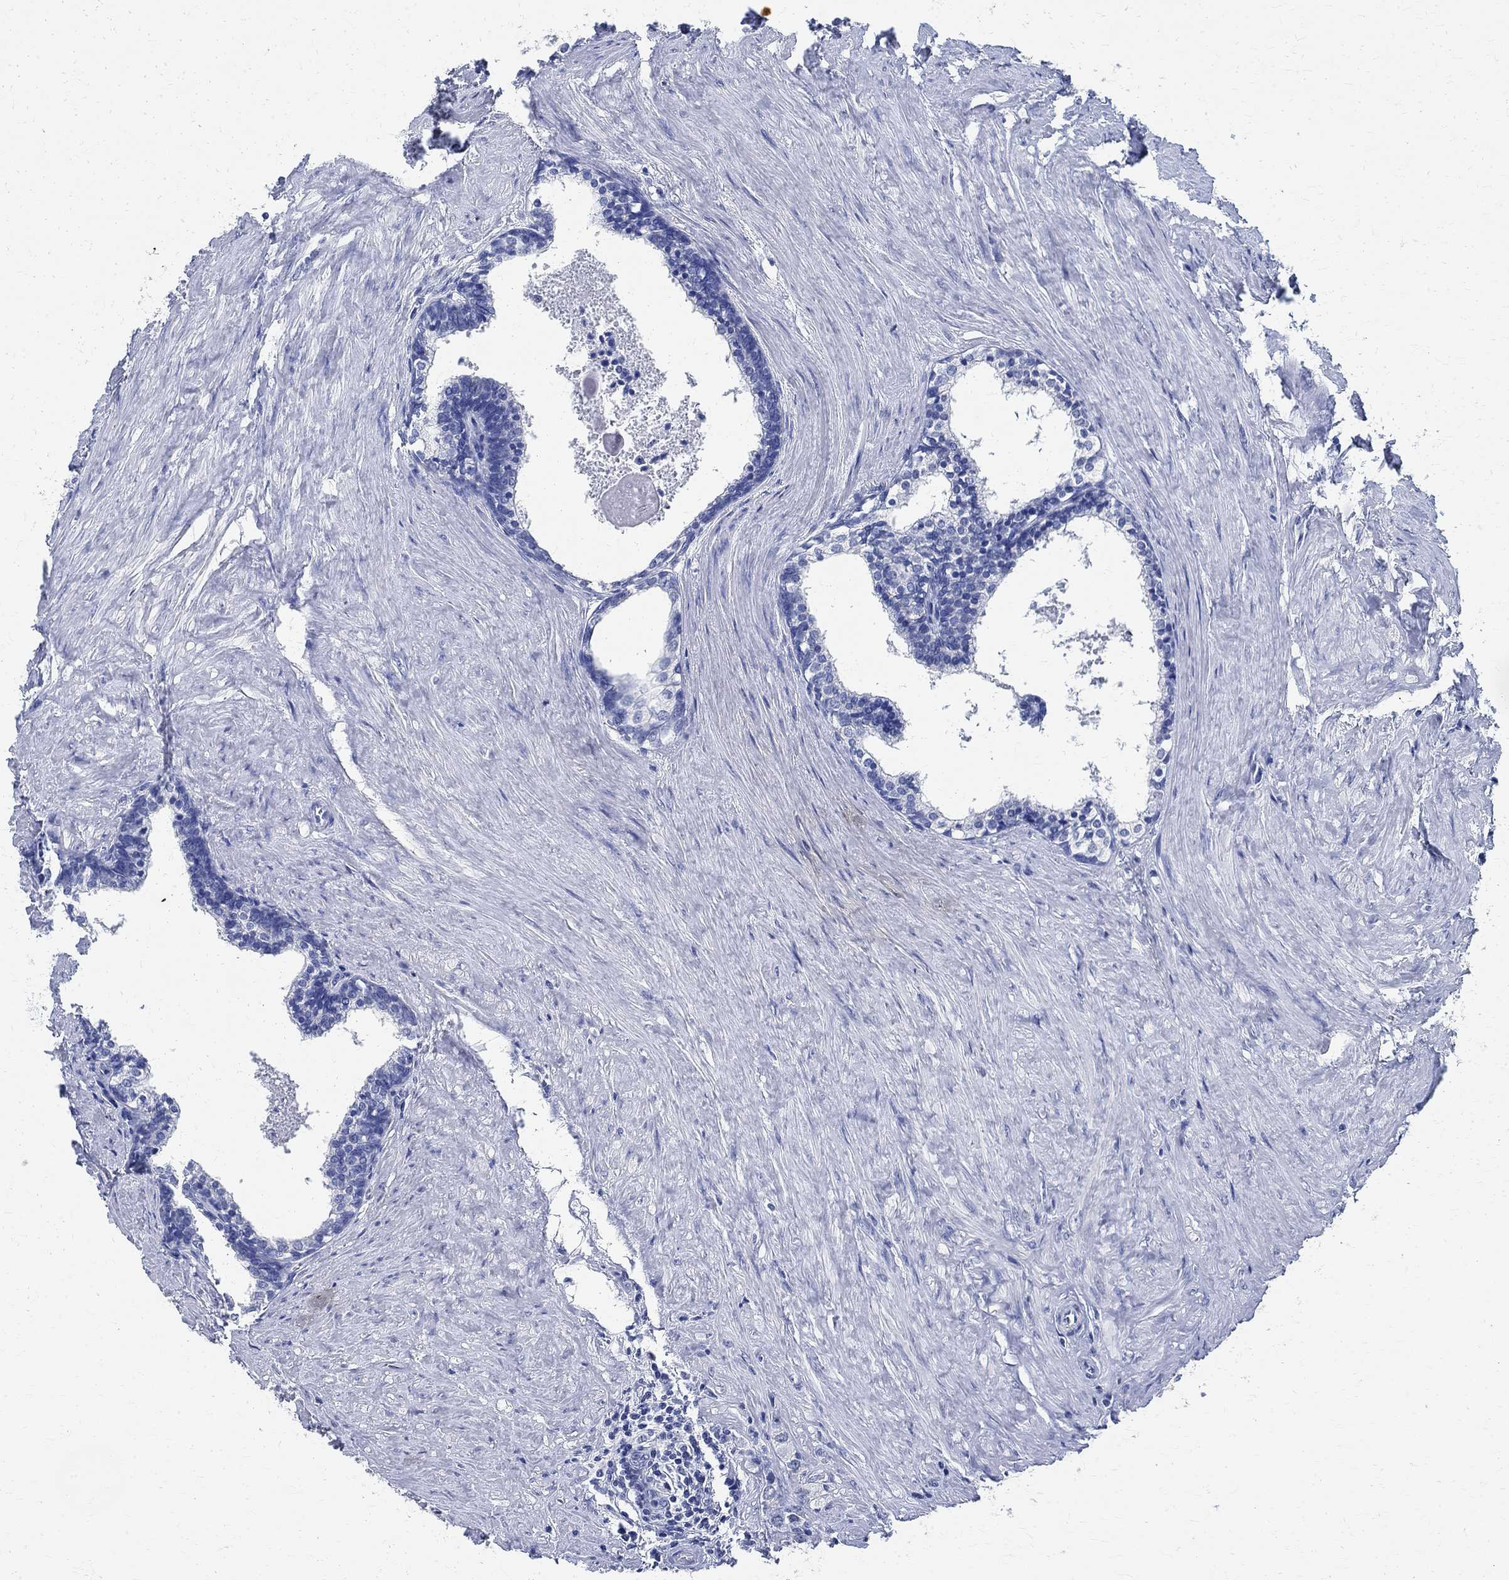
{"staining": {"intensity": "negative", "quantity": "none", "location": "none"}, "tissue": "prostate cancer", "cell_type": "Tumor cells", "image_type": "cancer", "snomed": [{"axis": "morphology", "description": "Adenocarcinoma, NOS"}, {"axis": "topography", "description": "Prostate and seminal vesicle, NOS"}], "caption": "A photomicrograph of adenocarcinoma (prostate) stained for a protein displays no brown staining in tumor cells.", "gene": "TMEM221", "patient": {"sex": "male", "age": 63}}